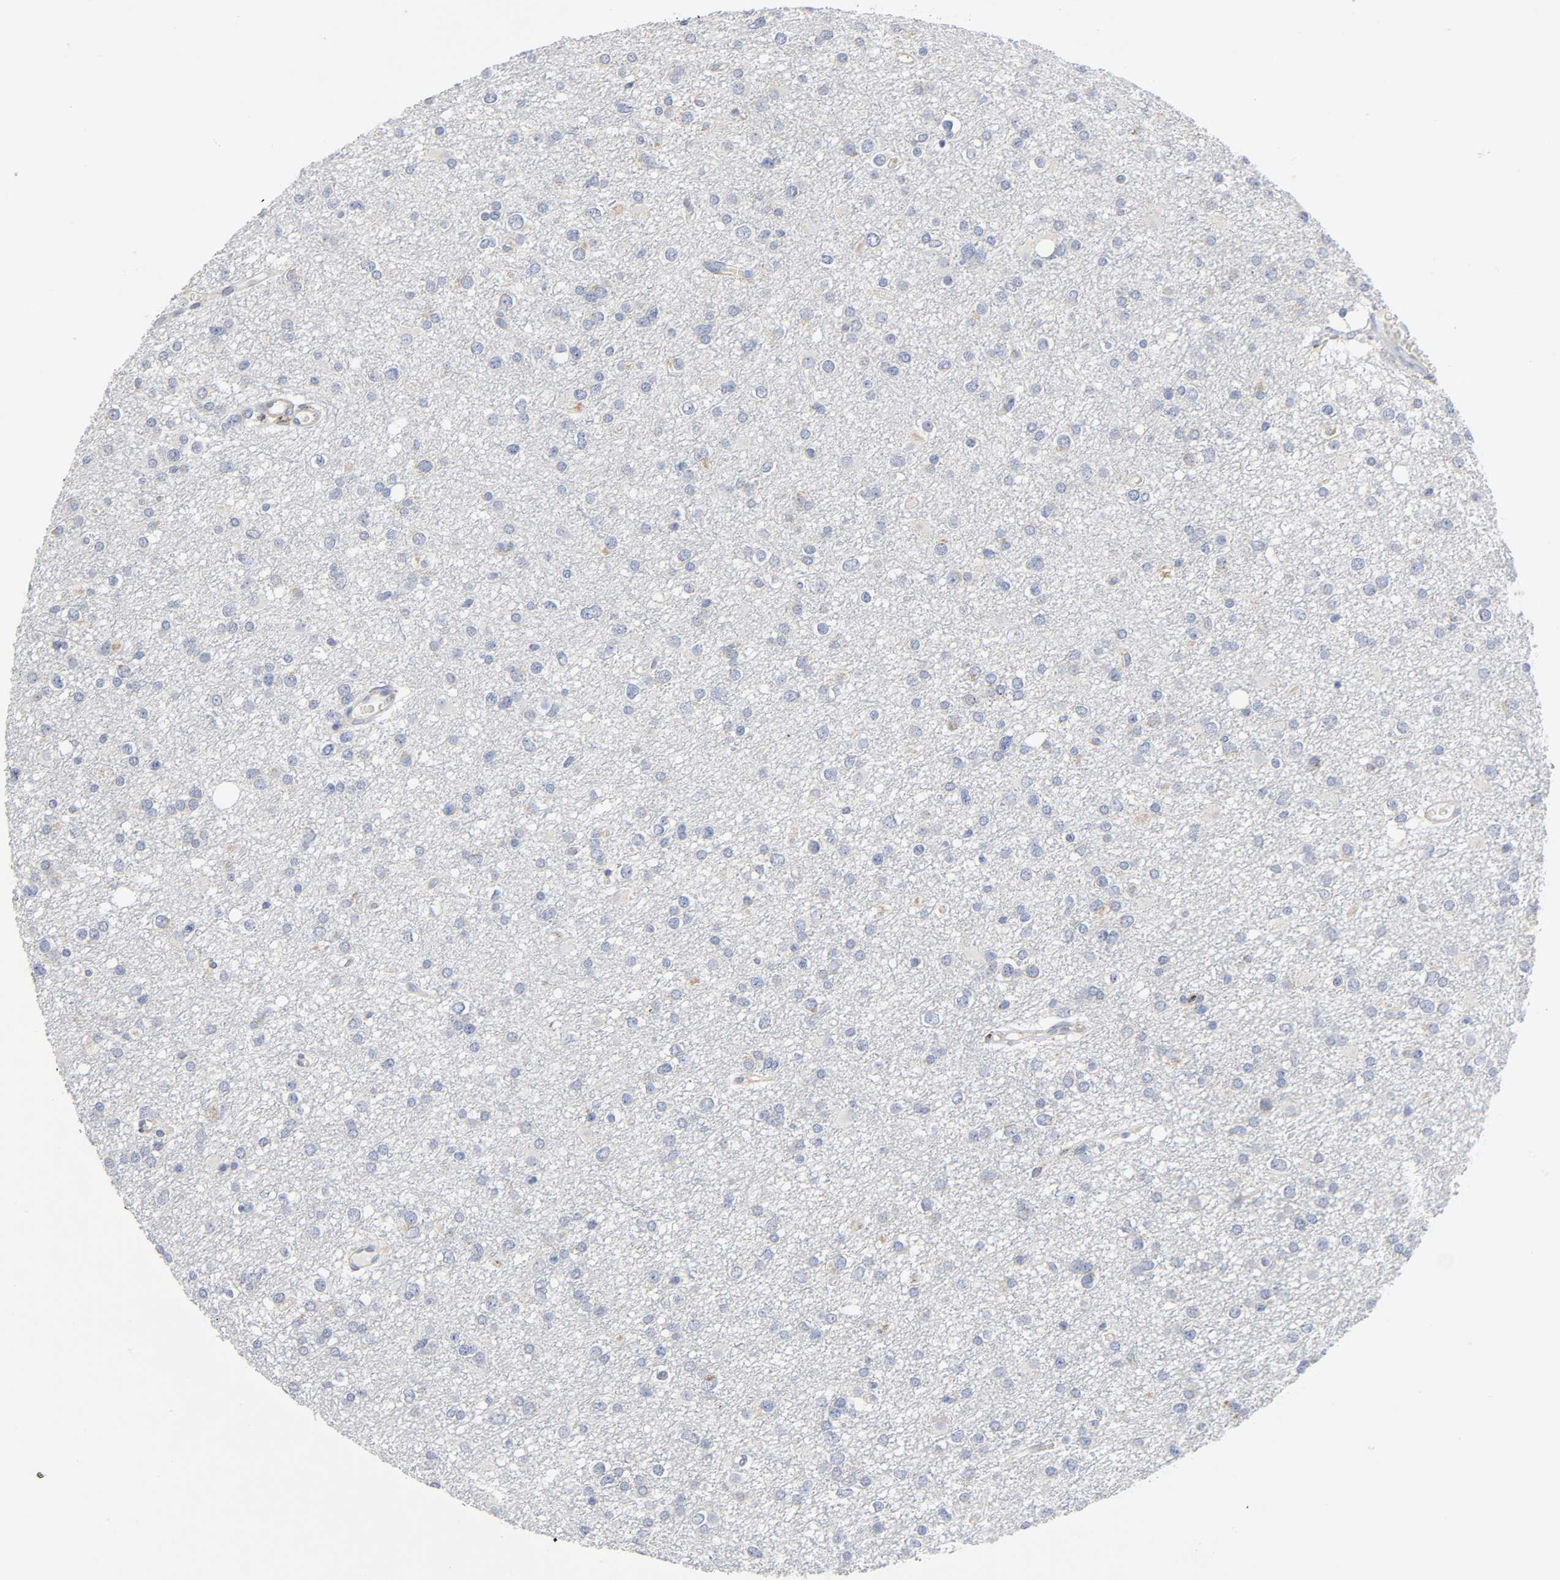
{"staining": {"intensity": "negative", "quantity": "none", "location": "none"}, "tissue": "glioma", "cell_type": "Tumor cells", "image_type": "cancer", "snomed": [{"axis": "morphology", "description": "Glioma, malignant, Low grade"}, {"axis": "topography", "description": "Brain"}], "caption": "Human glioma stained for a protein using IHC exhibits no staining in tumor cells.", "gene": "BAK1", "patient": {"sex": "male", "age": 42}}